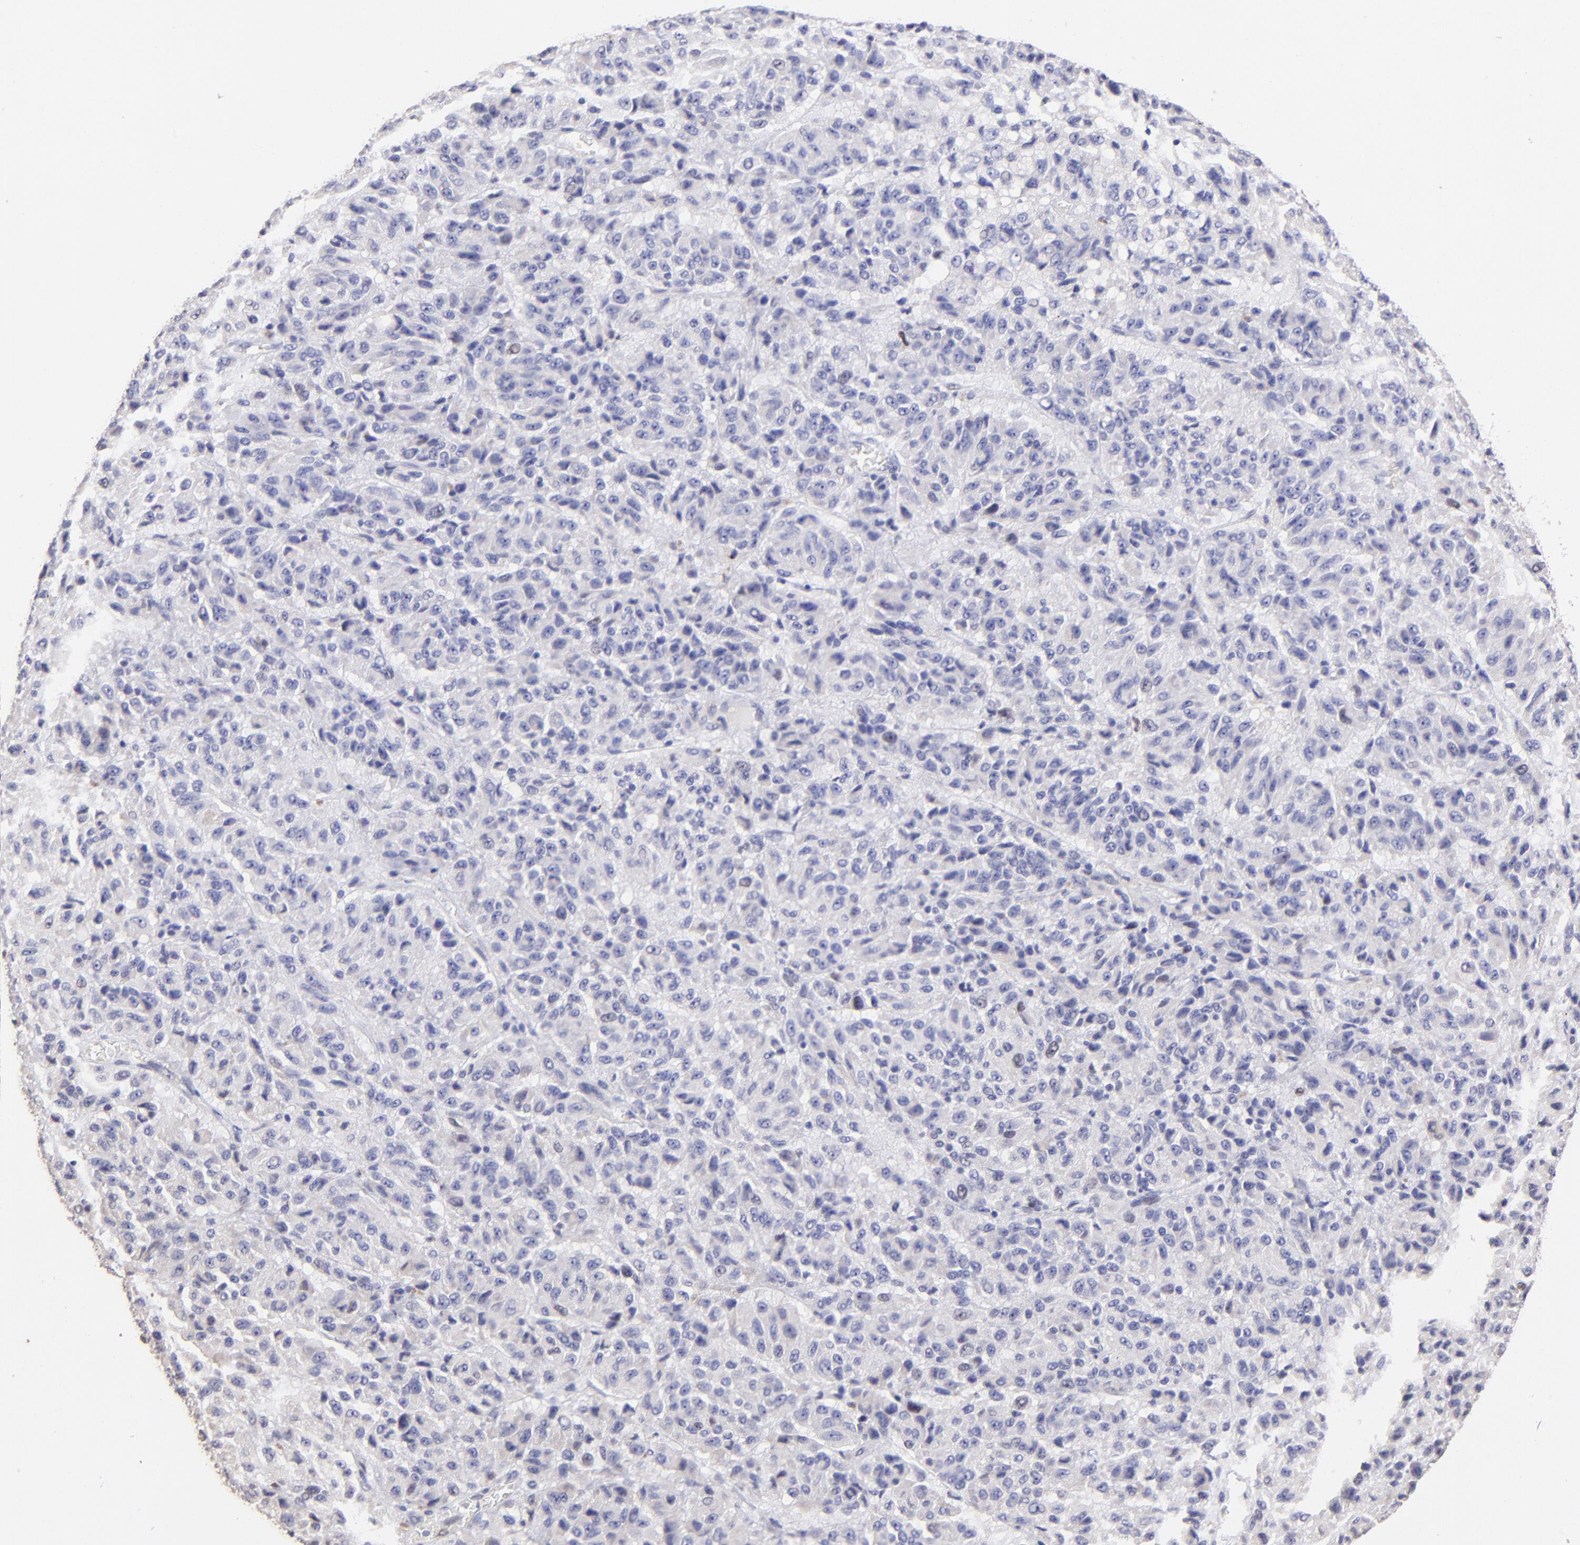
{"staining": {"intensity": "negative", "quantity": "none", "location": "none"}, "tissue": "melanoma", "cell_type": "Tumor cells", "image_type": "cancer", "snomed": [{"axis": "morphology", "description": "Malignant melanoma, Metastatic site"}, {"axis": "topography", "description": "Lung"}], "caption": "DAB immunohistochemical staining of melanoma exhibits no significant staining in tumor cells. The staining is performed using DAB brown chromogen with nuclei counter-stained in using hematoxylin.", "gene": "DNMT1", "patient": {"sex": "male", "age": 64}}